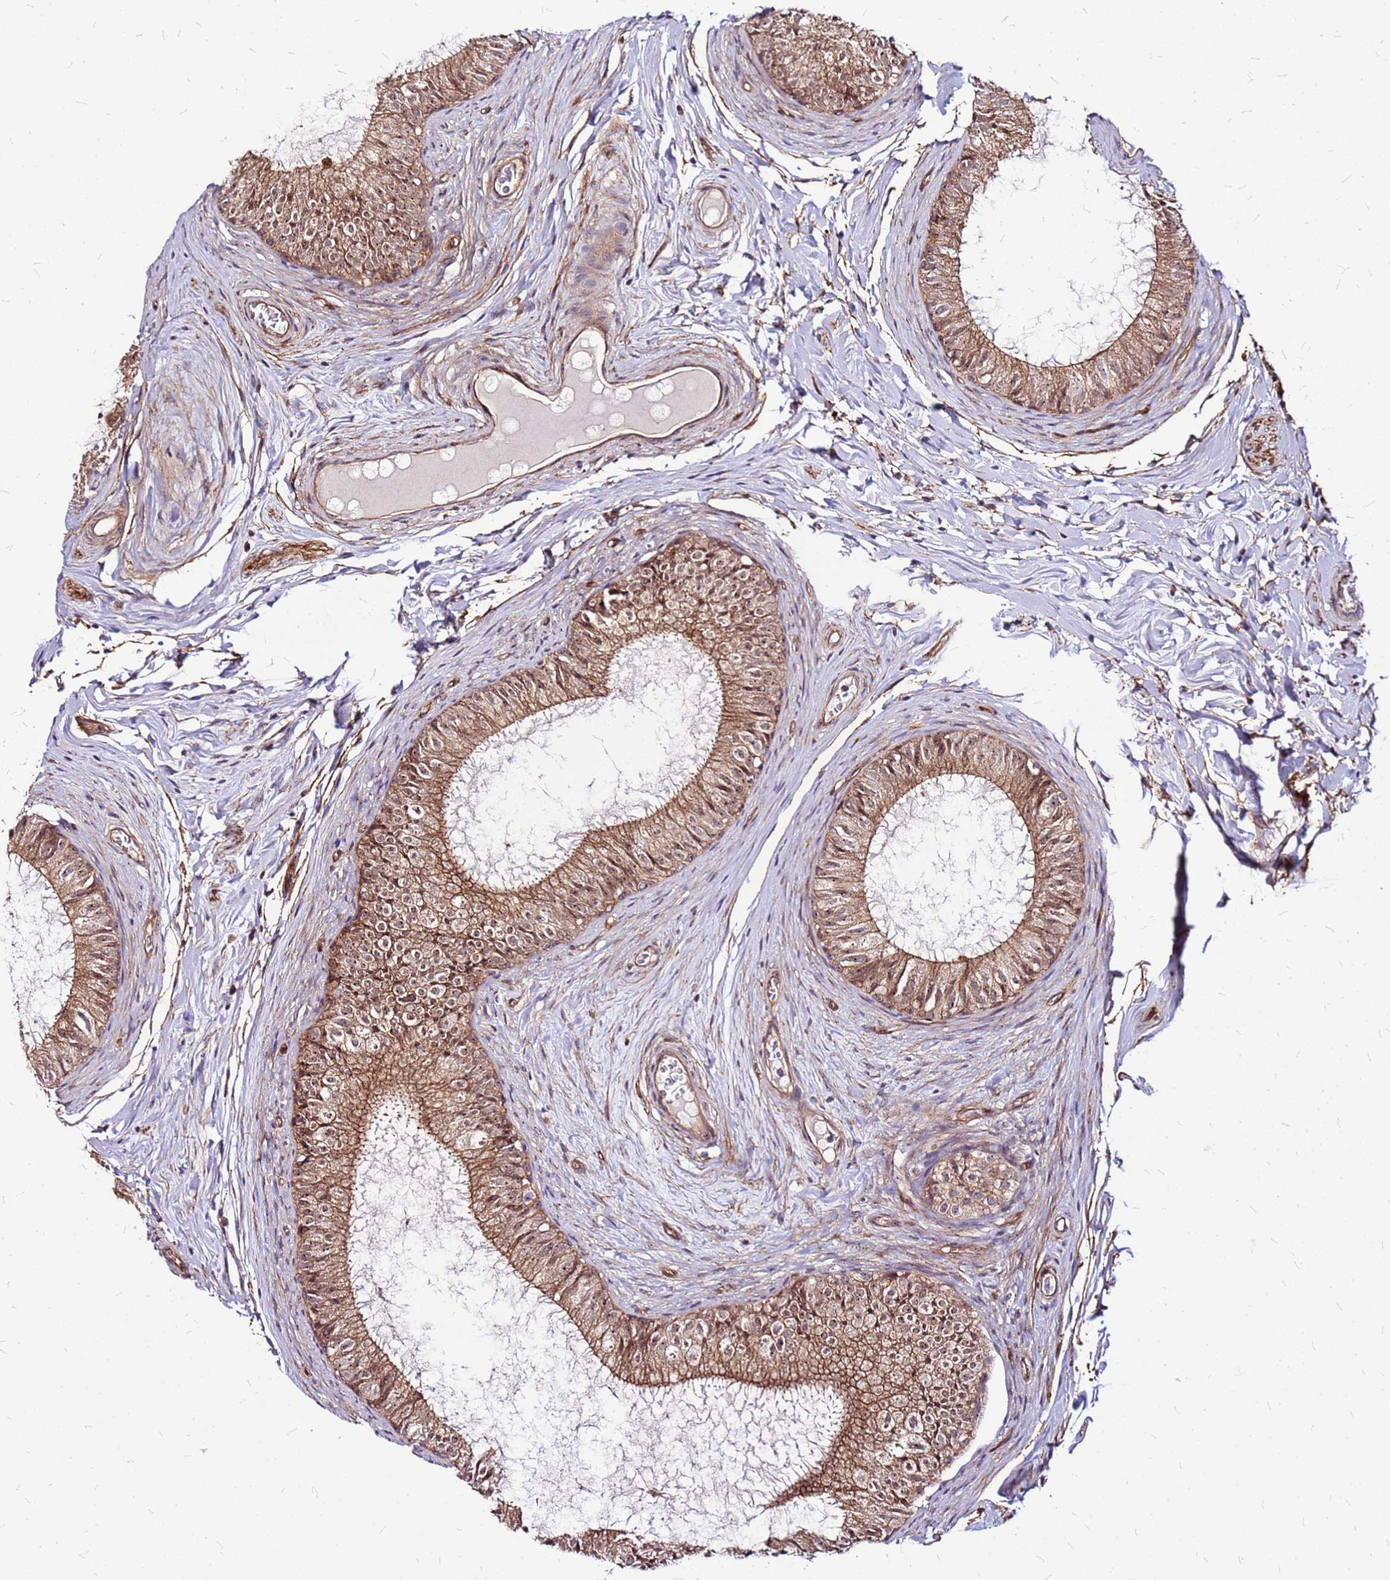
{"staining": {"intensity": "moderate", "quantity": ">75%", "location": "cytoplasmic/membranous,nuclear"}, "tissue": "epididymis", "cell_type": "Glandular cells", "image_type": "normal", "snomed": [{"axis": "morphology", "description": "Normal tissue, NOS"}, {"axis": "topography", "description": "Epididymis"}], "caption": "Epididymis stained for a protein (brown) shows moderate cytoplasmic/membranous,nuclear positive expression in approximately >75% of glandular cells.", "gene": "TOPAZ1", "patient": {"sex": "male", "age": 25}}